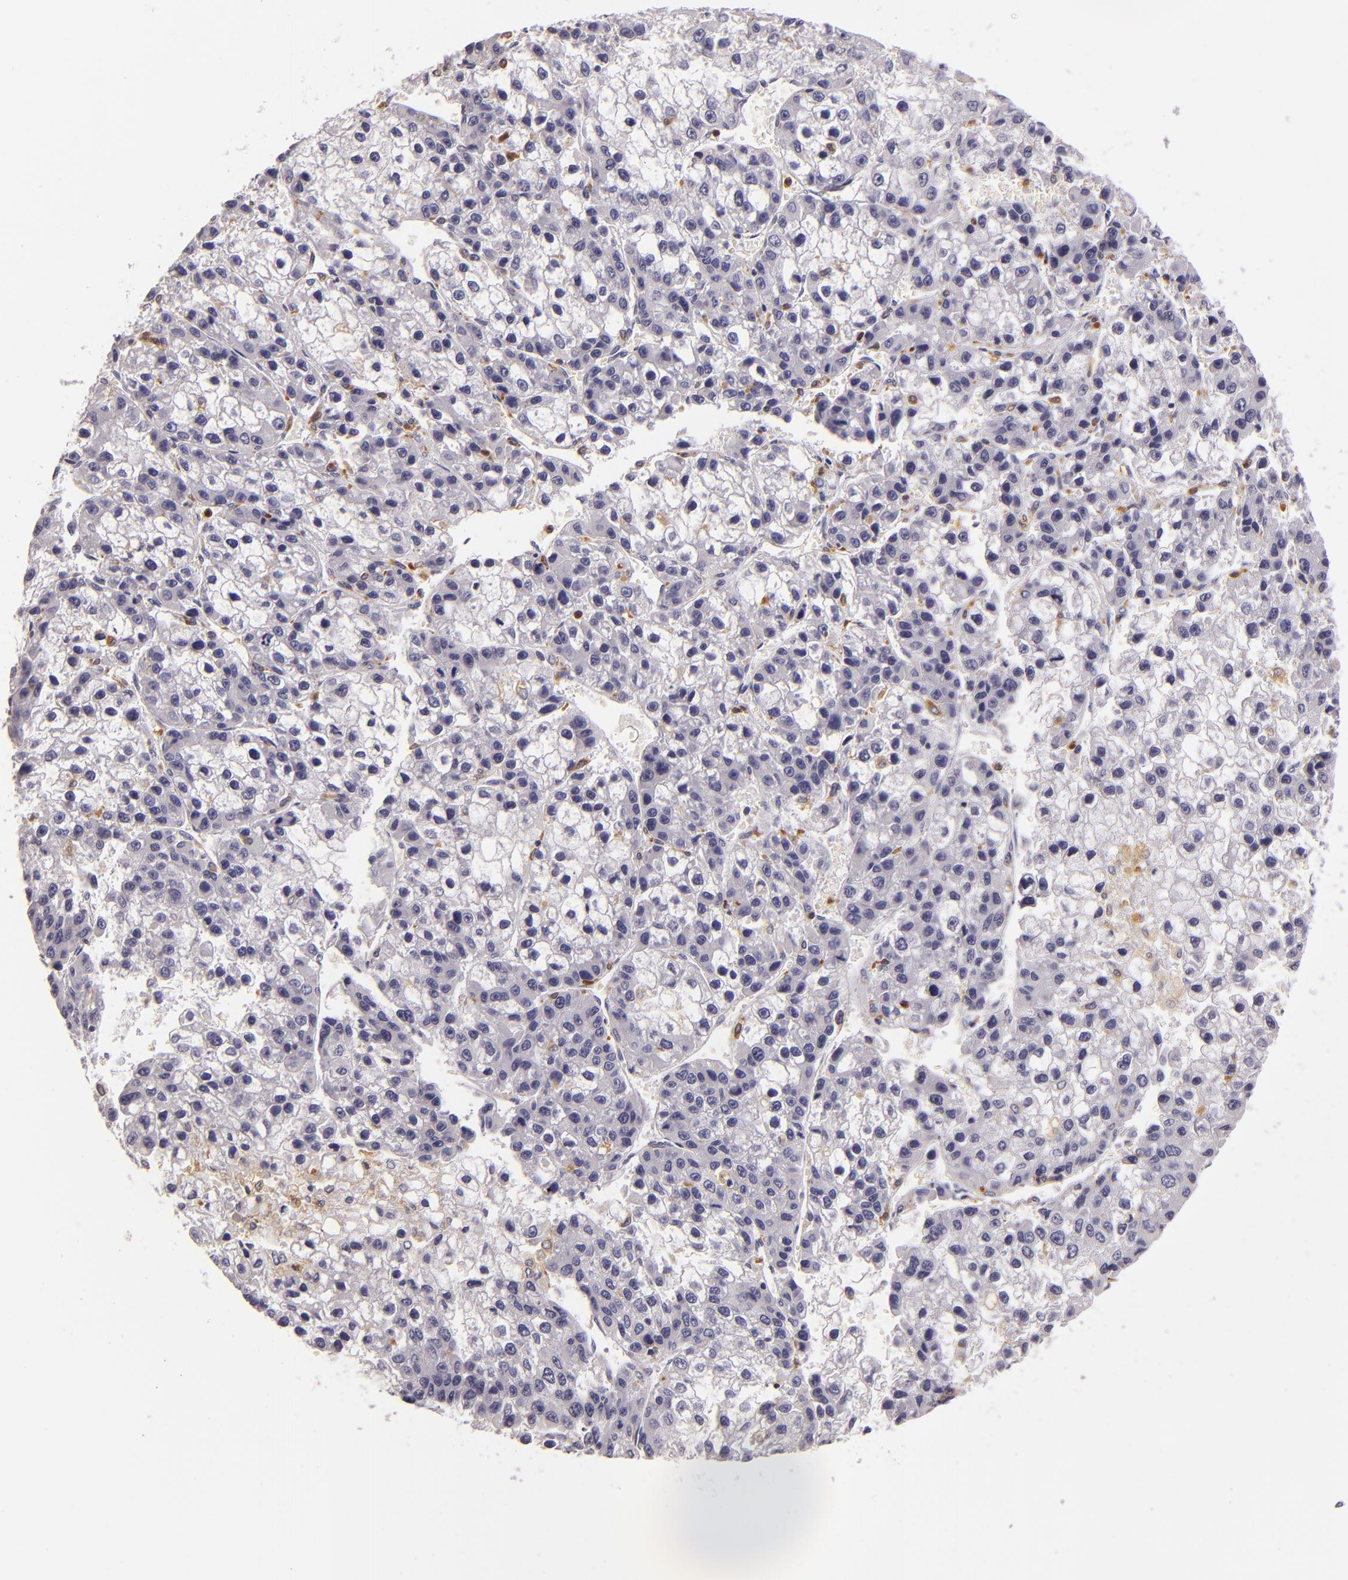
{"staining": {"intensity": "negative", "quantity": "none", "location": "none"}, "tissue": "liver cancer", "cell_type": "Tumor cells", "image_type": "cancer", "snomed": [{"axis": "morphology", "description": "Carcinoma, Hepatocellular, NOS"}, {"axis": "topography", "description": "Liver"}], "caption": "Tumor cells show no significant protein staining in hepatocellular carcinoma (liver). (Brightfield microscopy of DAB immunohistochemistry at high magnification).", "gene": "TLR8", "patient": {"sex": "female", "age": 66}}